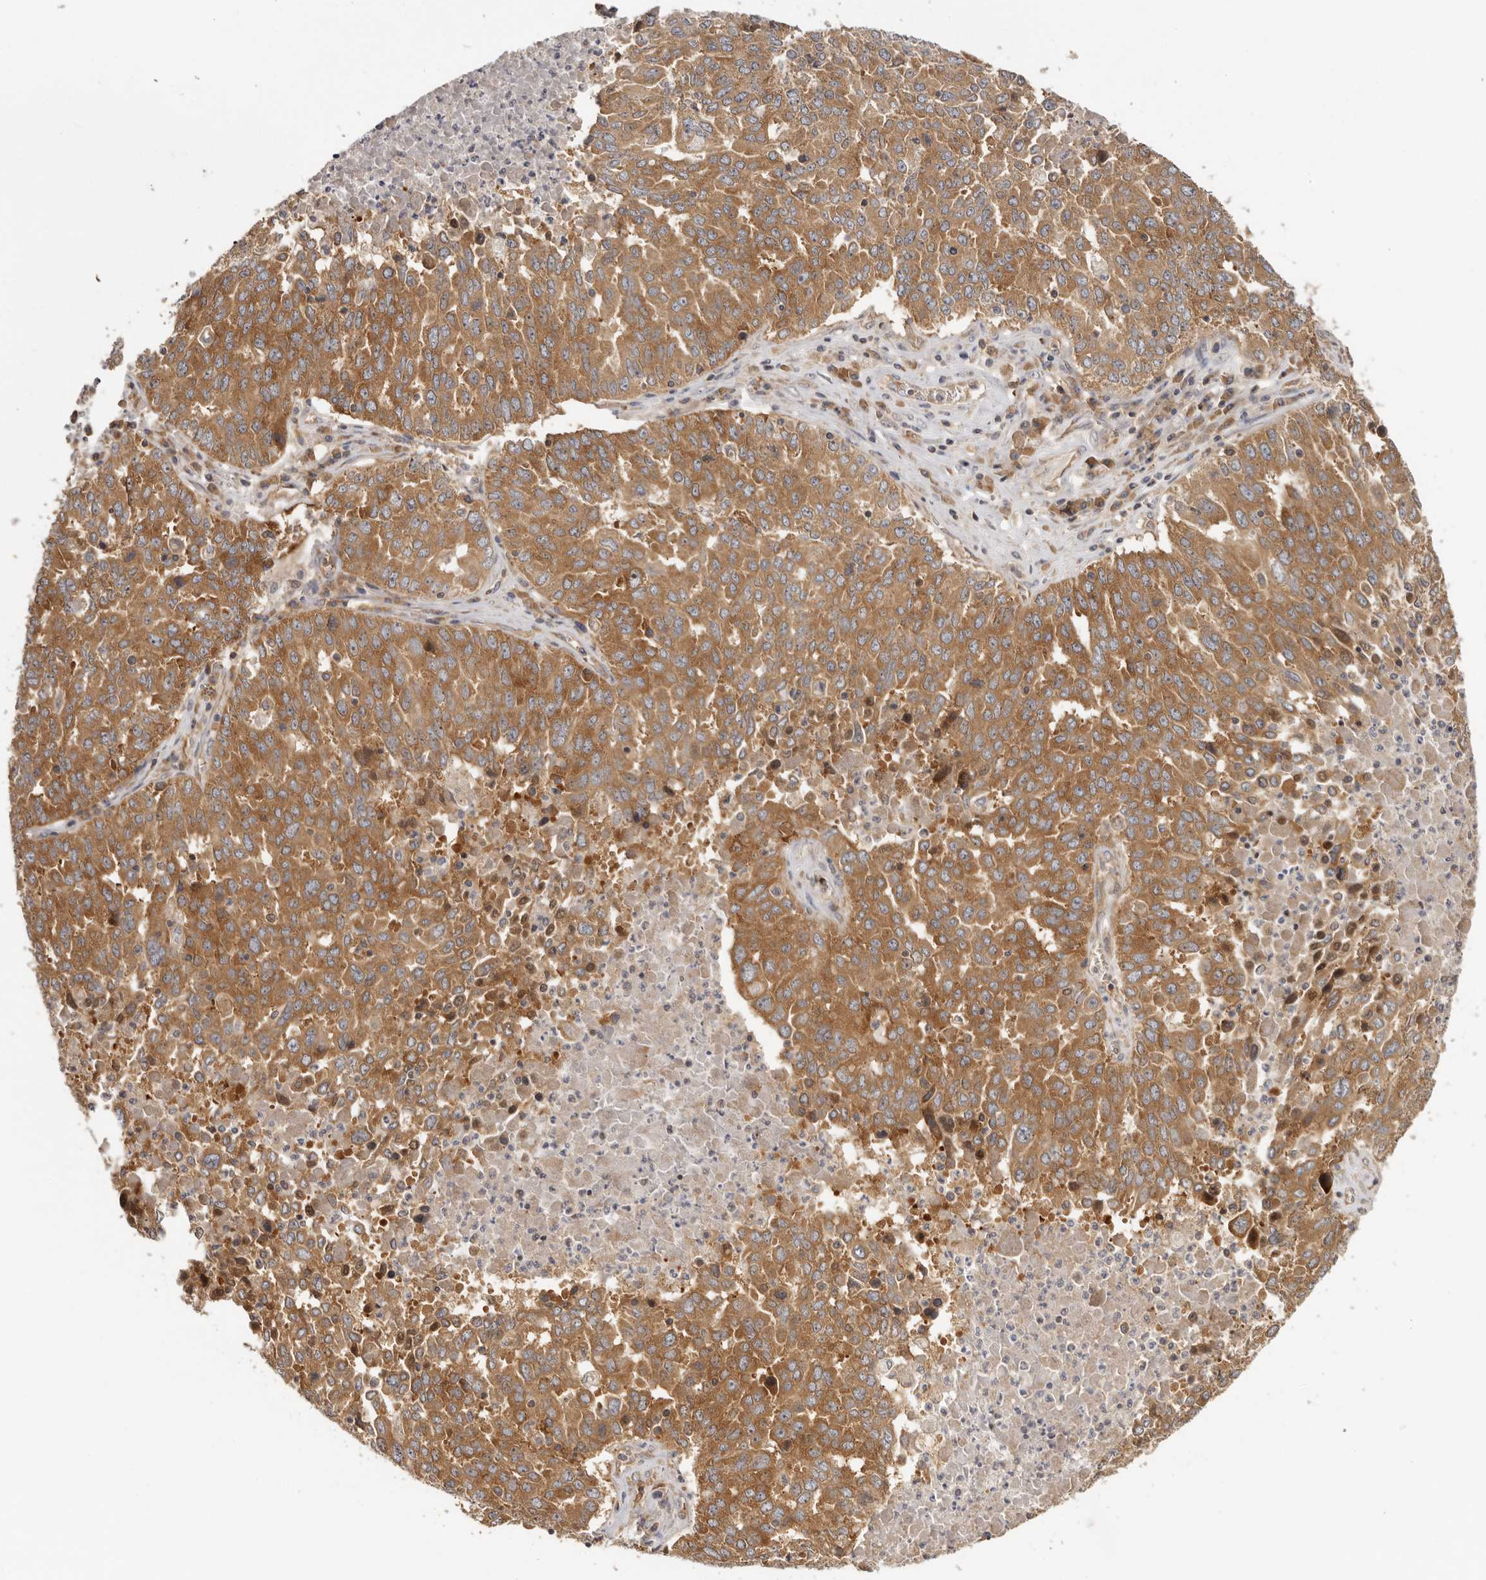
{"staining": {"intensity": "moderate", "quantity": ">75%", "location": "cytoplasmic/membranous"}, "tissue": "ovarian cancer", "cell_type": "Tumor cells", "image_type": "cancer", "snomed": [{"axis": "morphology", "description": "Carcinoma, endometroid"}, {"axis": "topography", "description": "Ovary"}], "caption": "There is medium levels of moderate cytoplasmic/membranous positivity in tumor cells of endometroid carcinoma (ovarian), as demonstrated by immunohistochemical staining (brown color).", "gene": "EEF1E1", "patient": {"sex": "female", "age": 62}}